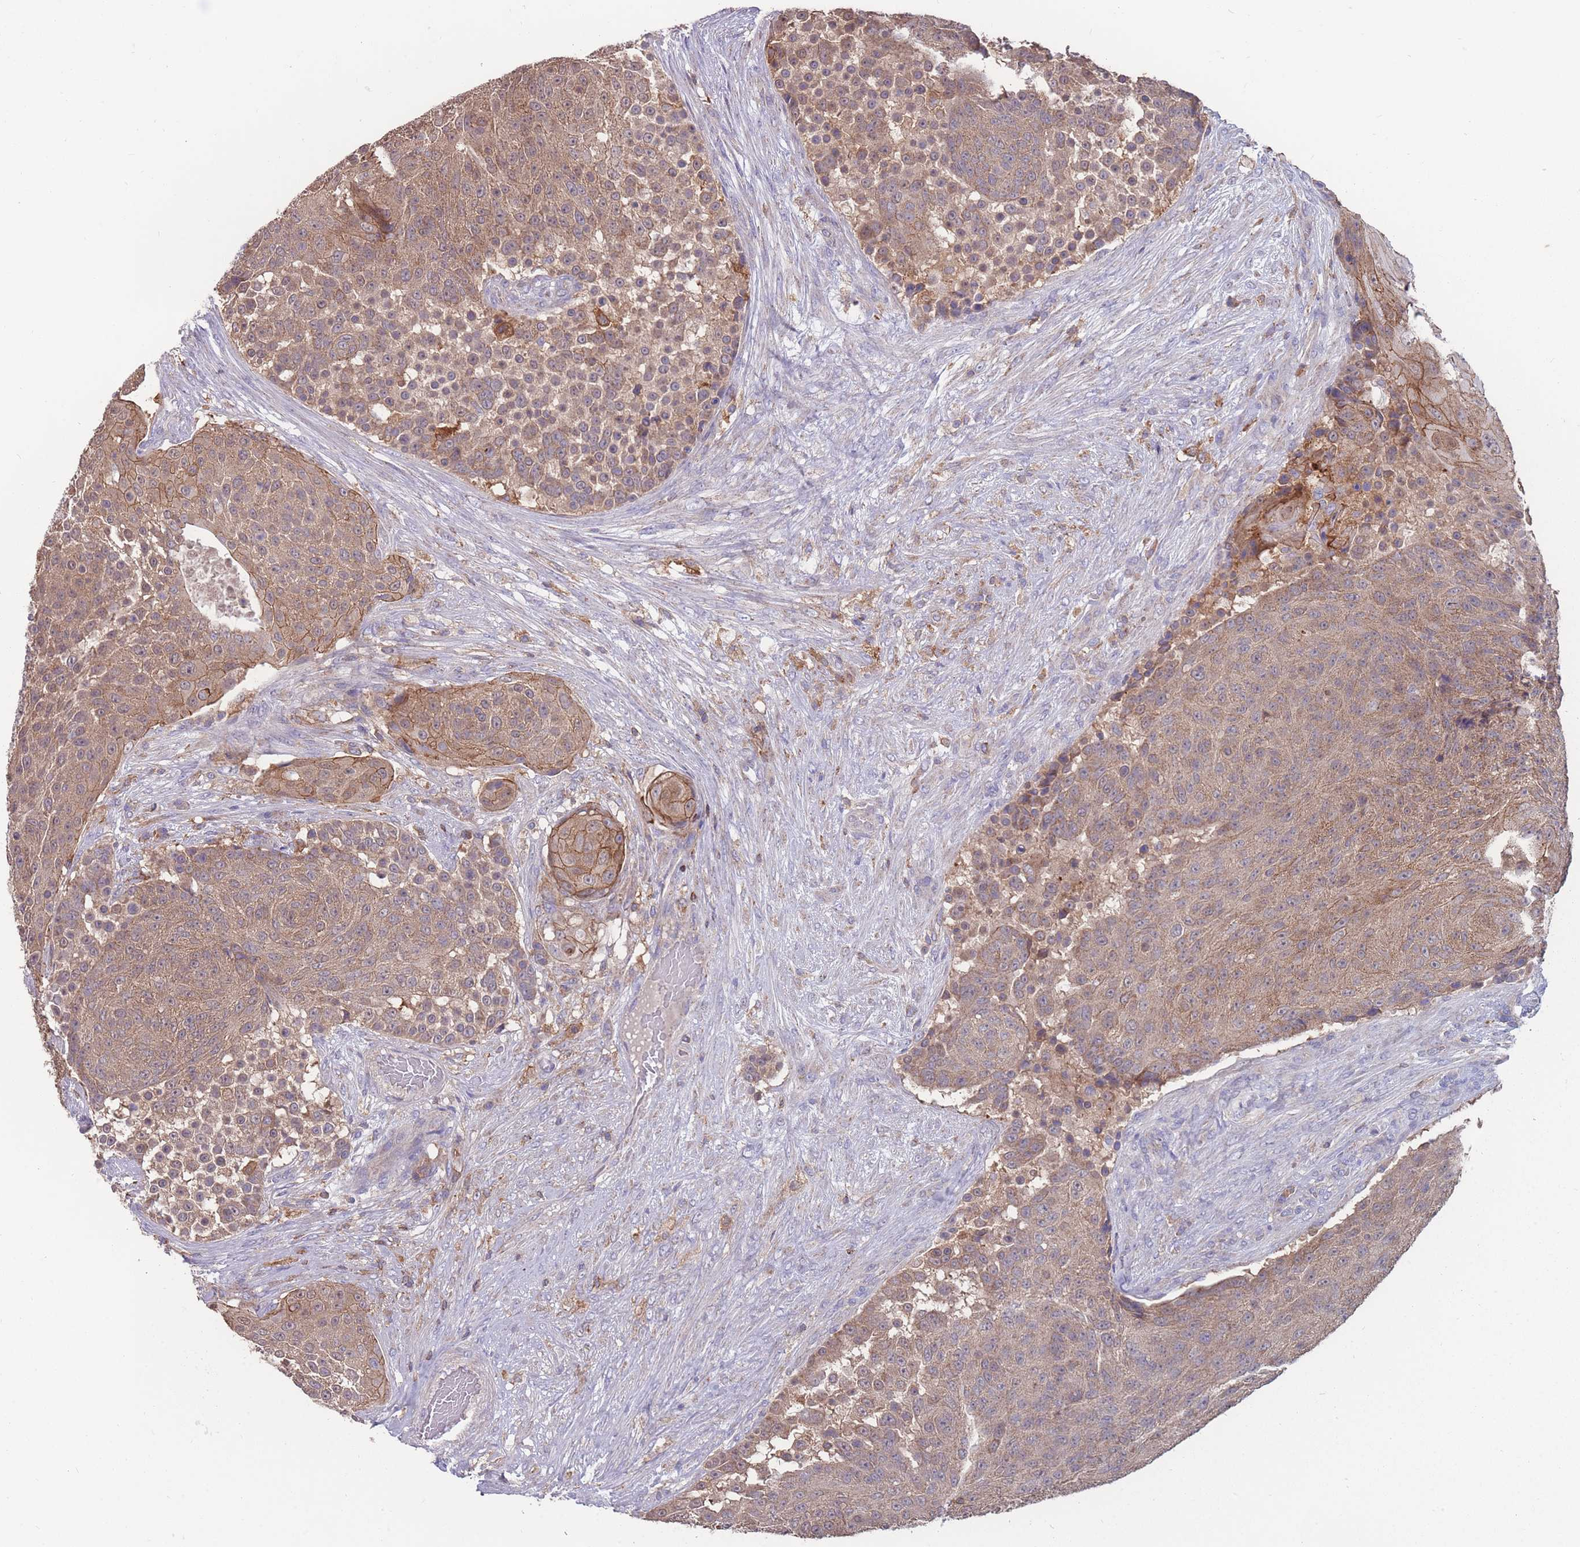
{"staining": {"intensity": "moderate", "quantity": ">75%", "location": "cytoplasmic/membranous"}, "tissue": "urothelial cancer", "cell_type": "Tumor cells", "image_type": "cancer", "snomed": [{"axis": "morphology", "description": "Urothelial carcinoma, High grade"}, {"axis": "topography", "description": "Urinary bladder"}], "caption": "Tumor cells display medium levels of moderate cytoplasmic/membranous staining in approximately >75% of cells in urothelial cancer.", "gene": "CD33", "patient": {"sex": "female", "age": 63}}